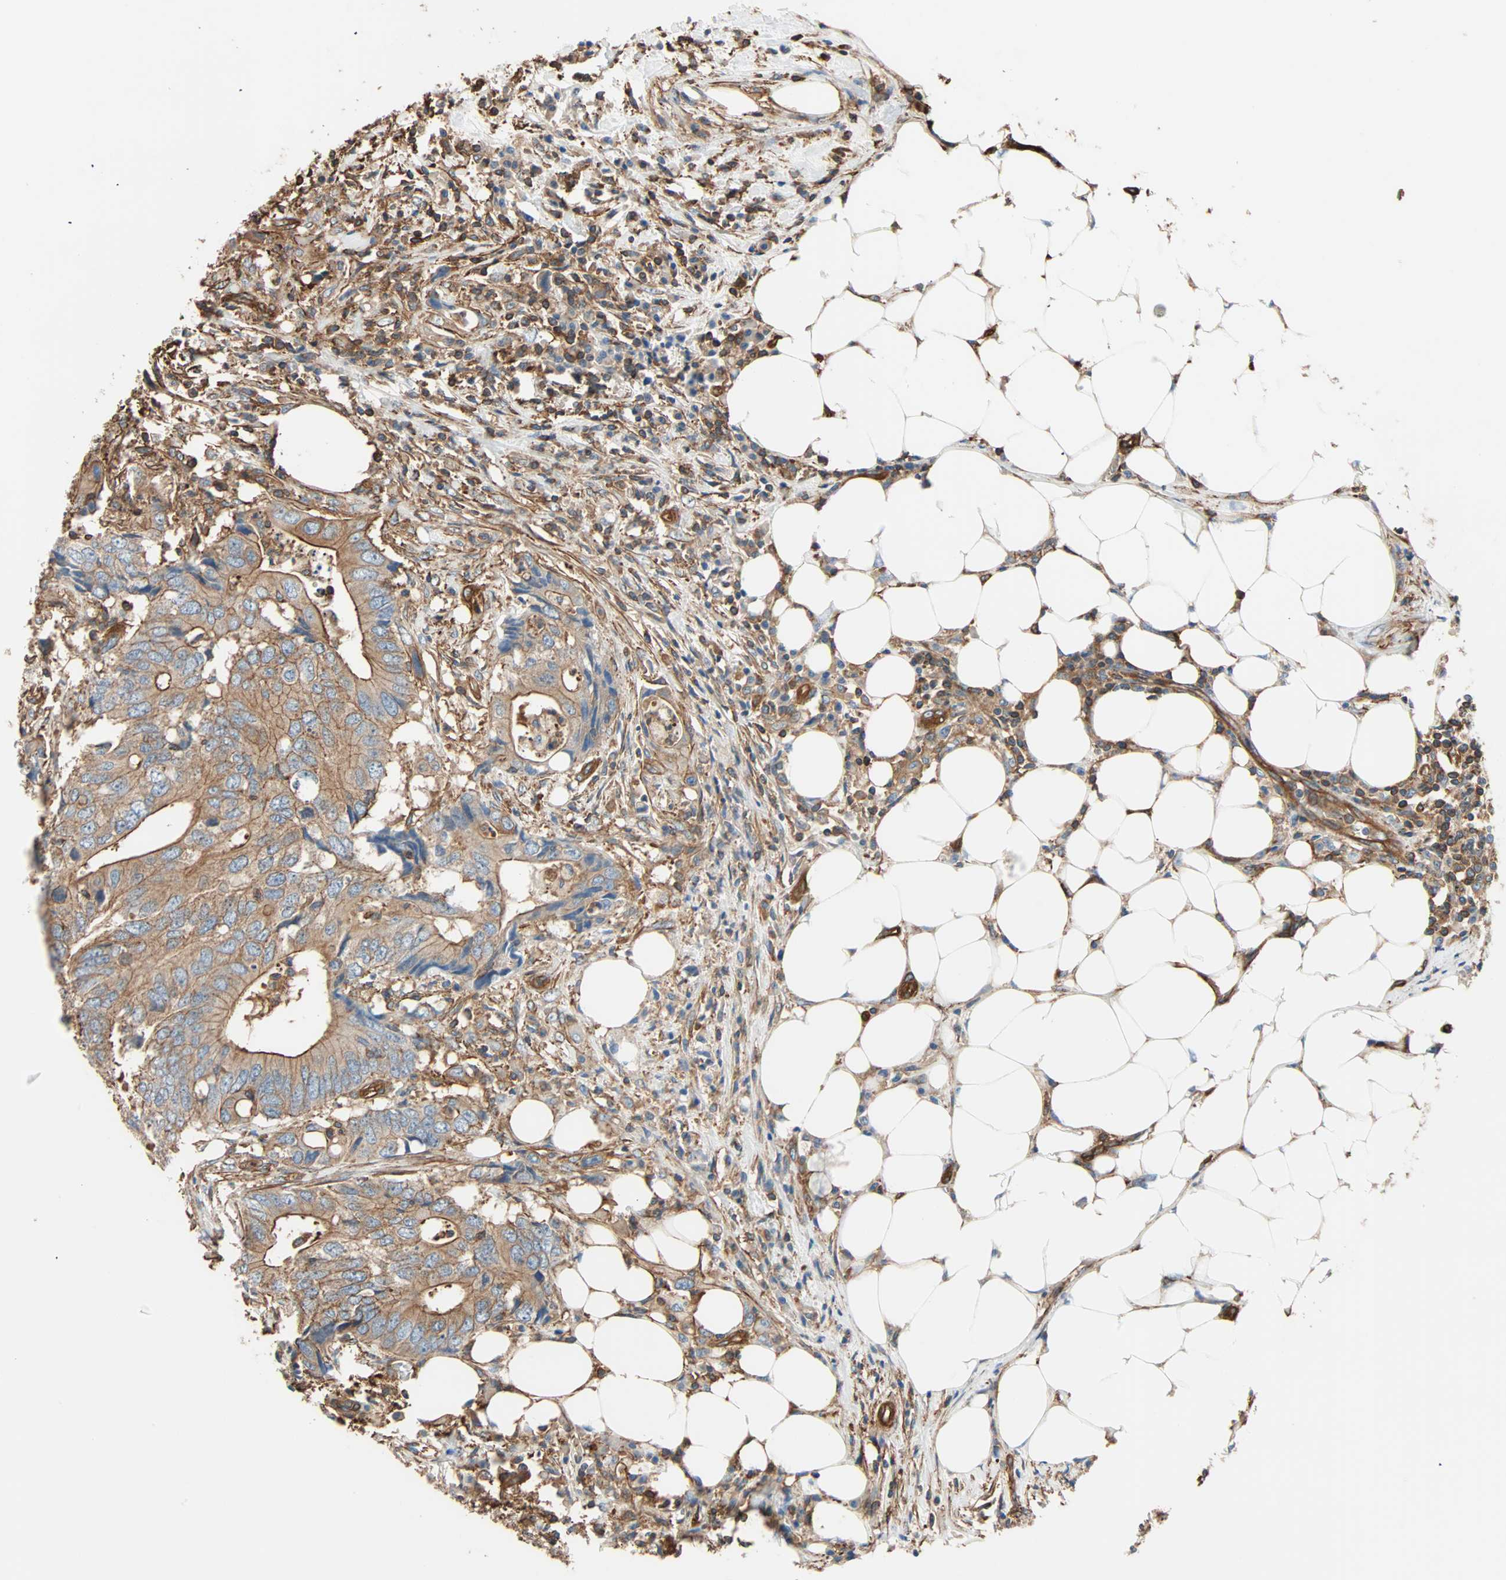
{"staining": {"intensity": "moderate", "quantity": ">75%", "location": "cytoplasmic/membranous"}, "tissue": "colorectal cancer", "cell_type": "Tumor cells", "image_type": "cancer", "snomed": [{"axis": "morphology", "description": "Adenocarcinoma, NOS"}, {"axis": "topography", "description": "Colon"}], "caption": "Moderate cytoplasmic/membranous staining is identified in approximately >75% of tumor cells in colorectal cancer (adenocarcinoma). The staining was performed using DAB (3,3'-diaminobenzidine), with brown indicating positive protein expression. Nuclei are stained blue with hematoxylin.", "gene": "GALNT10", "patient": {"sex": "male", "age": 71}}